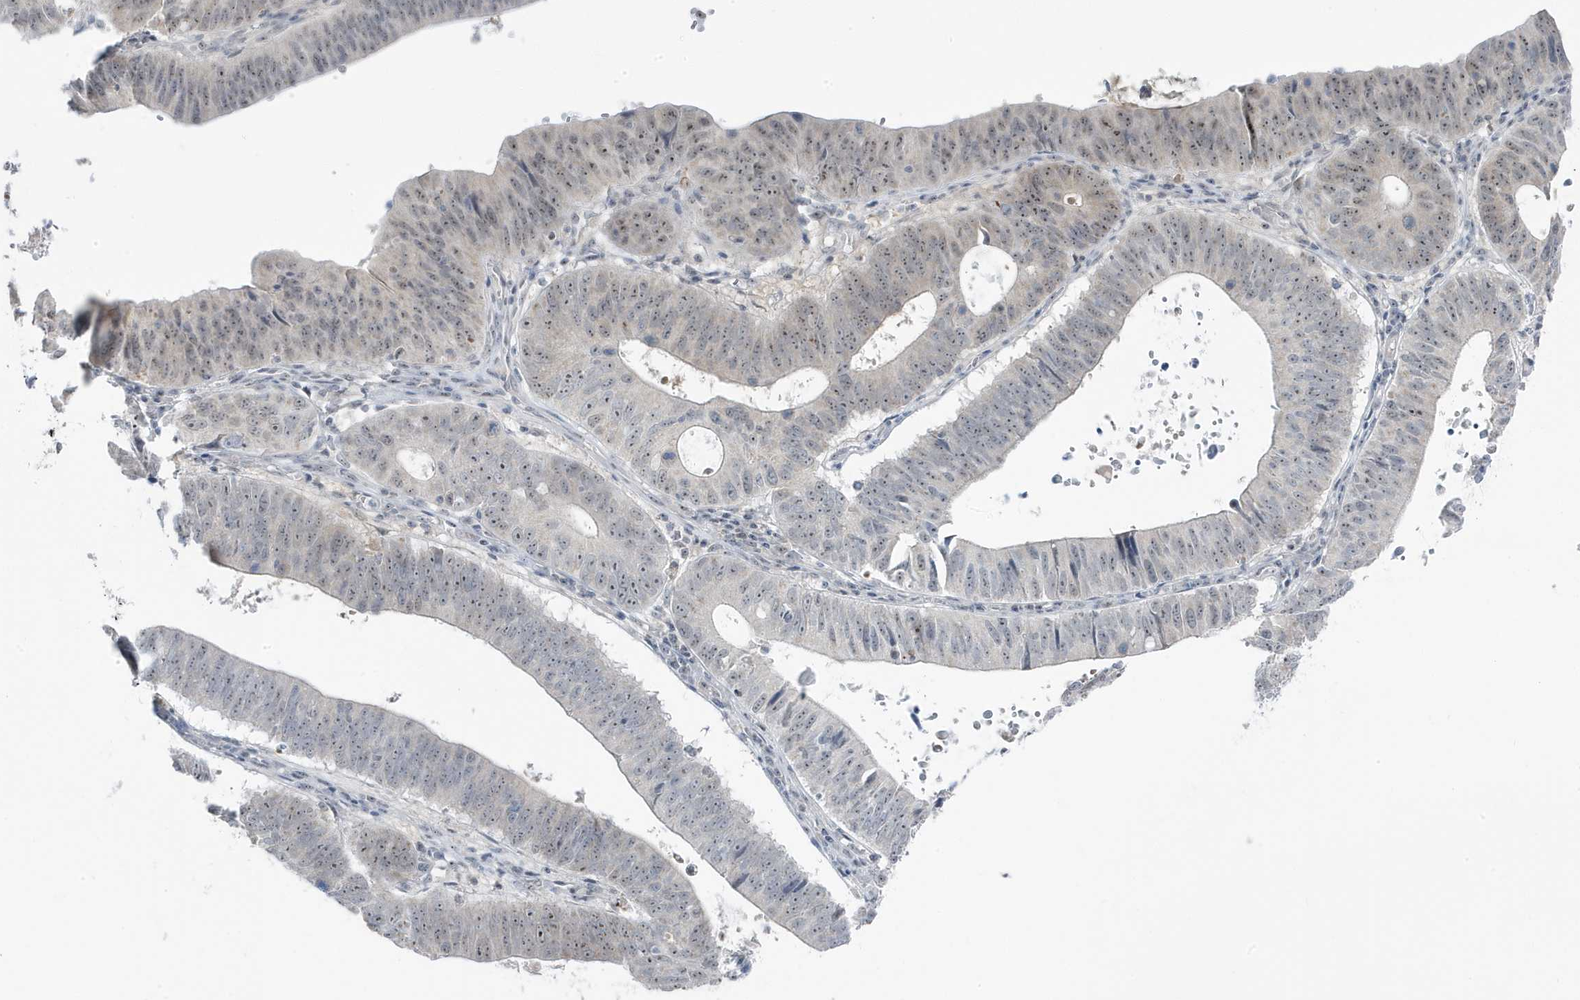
{"staining": {"intensity": "moderate", "quantity": "25%-75%", "location": "nuclear"}, "tissue": "stomach cancer", "cell_type": "Tumor cells", "image_type": "cancer", "snomed": [{"axis": "morphology", "description": "Adenocarcinoma, NOS"}, {"axis": "topography", "description": "Stomach"}], "caption": "Brown immunohistochemical staining in human stomach cancer demonstrates moderate nuclear positivity in approximately 25%-75% of tumor cells. (IHC, brightfield microscopy, high magnification).", "gene": "TSEN15", "patient": {"sex": "male", "age": 59}}